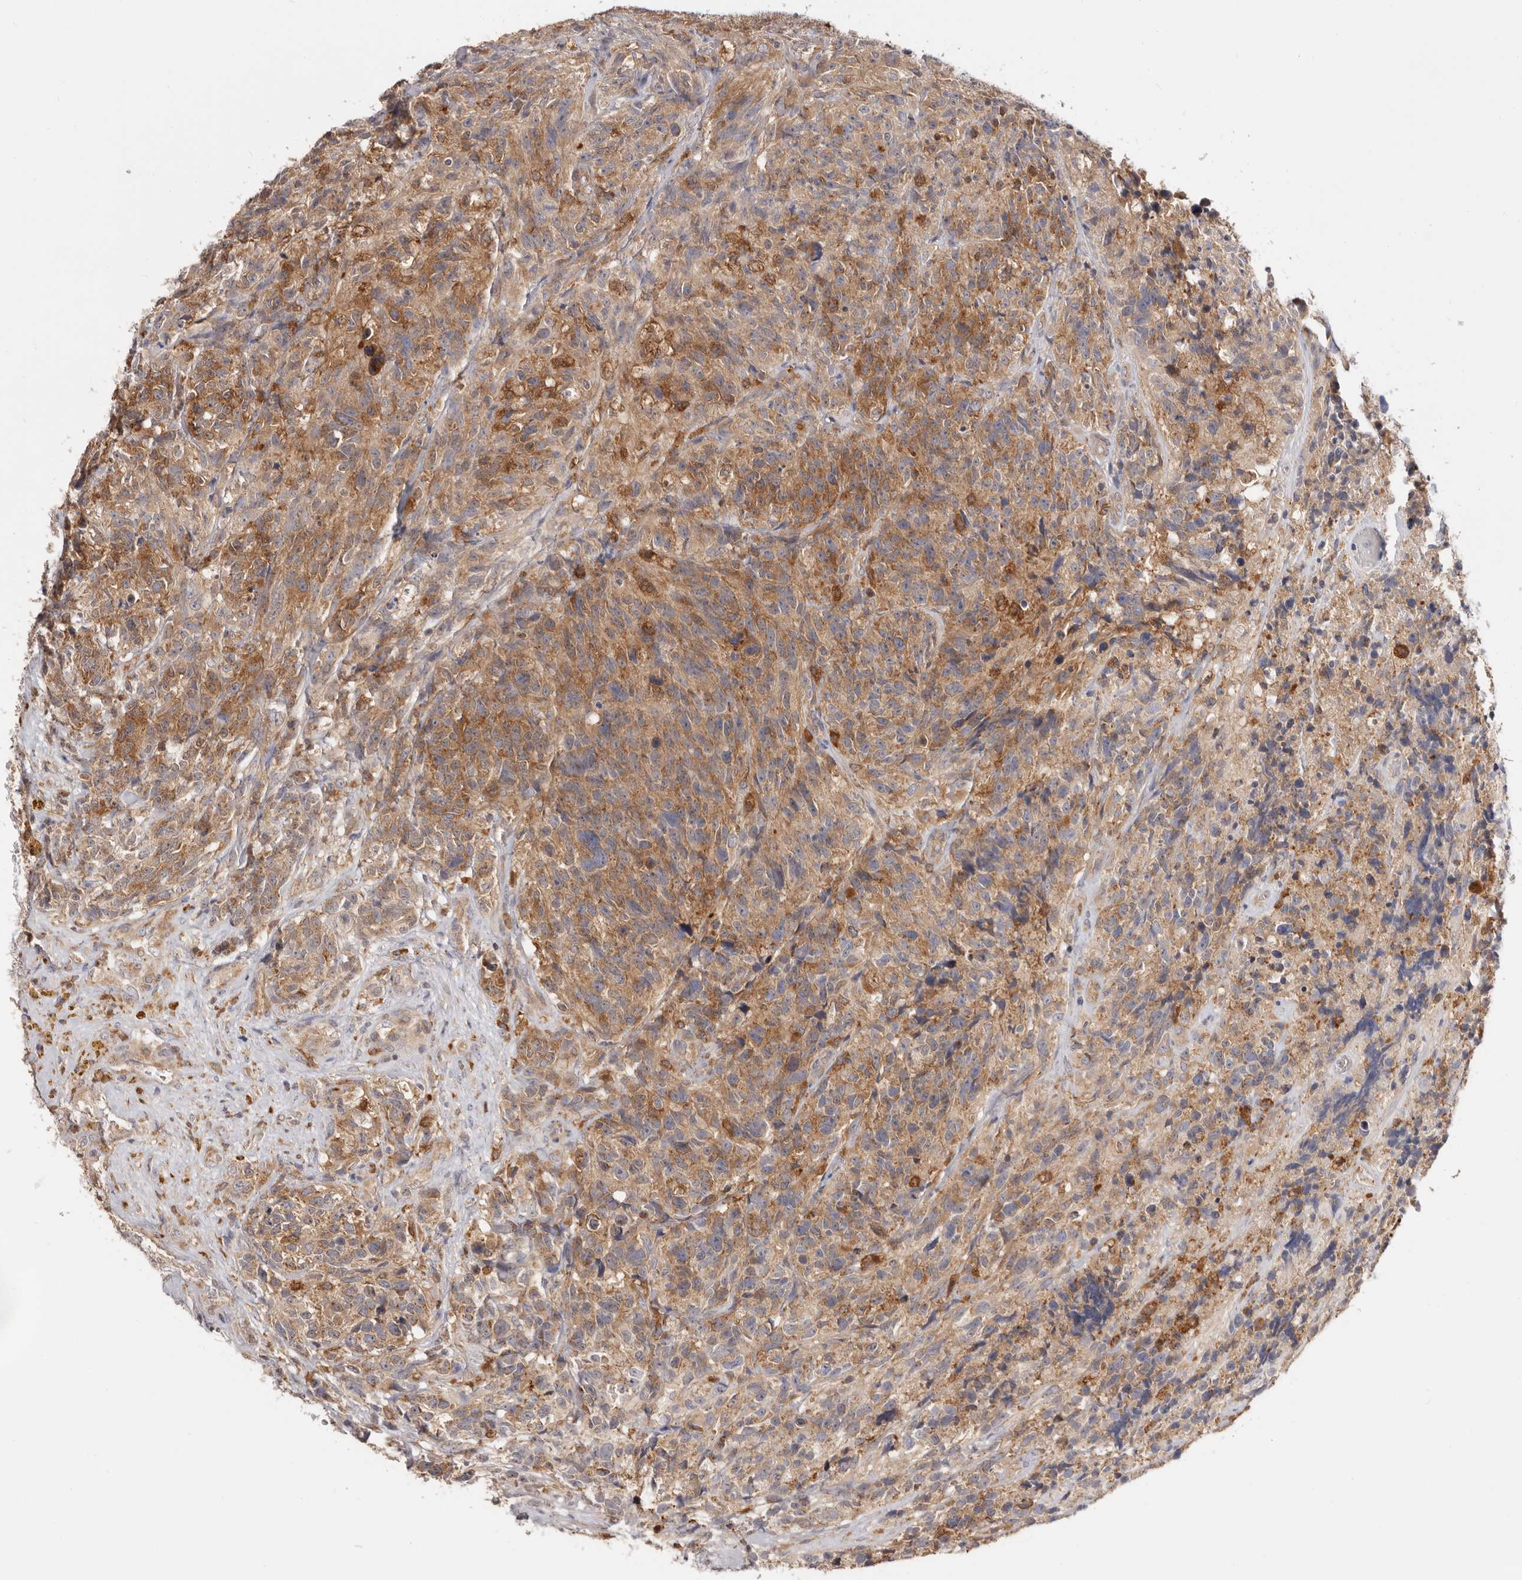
{"staining": {"intensity": "moderate", "quantity": ">75%", "location": "cytoplasmic/membranous"}, "tissue": "glioma", "cell_type": "Tumor cells", "image_type": "cancer", "snomed": [{"axis": "morphology", "description": "Glioma, malignant, High grade"}, {"axis": "topography", "description": "Brain"}], "caption": "Glioma stained with immunohistochemistry displays moderate cytoplasmic/membranous staining in about >75% of tumor cells. The protein of interest is stained brown, and the nuclei are stained in blue (DAB (3,3'-diaminobenzidine) IHC with brightfield microscopy, high magnification).", "gene": "LAP3", "patient": {"sex": "male", "age": 69}}